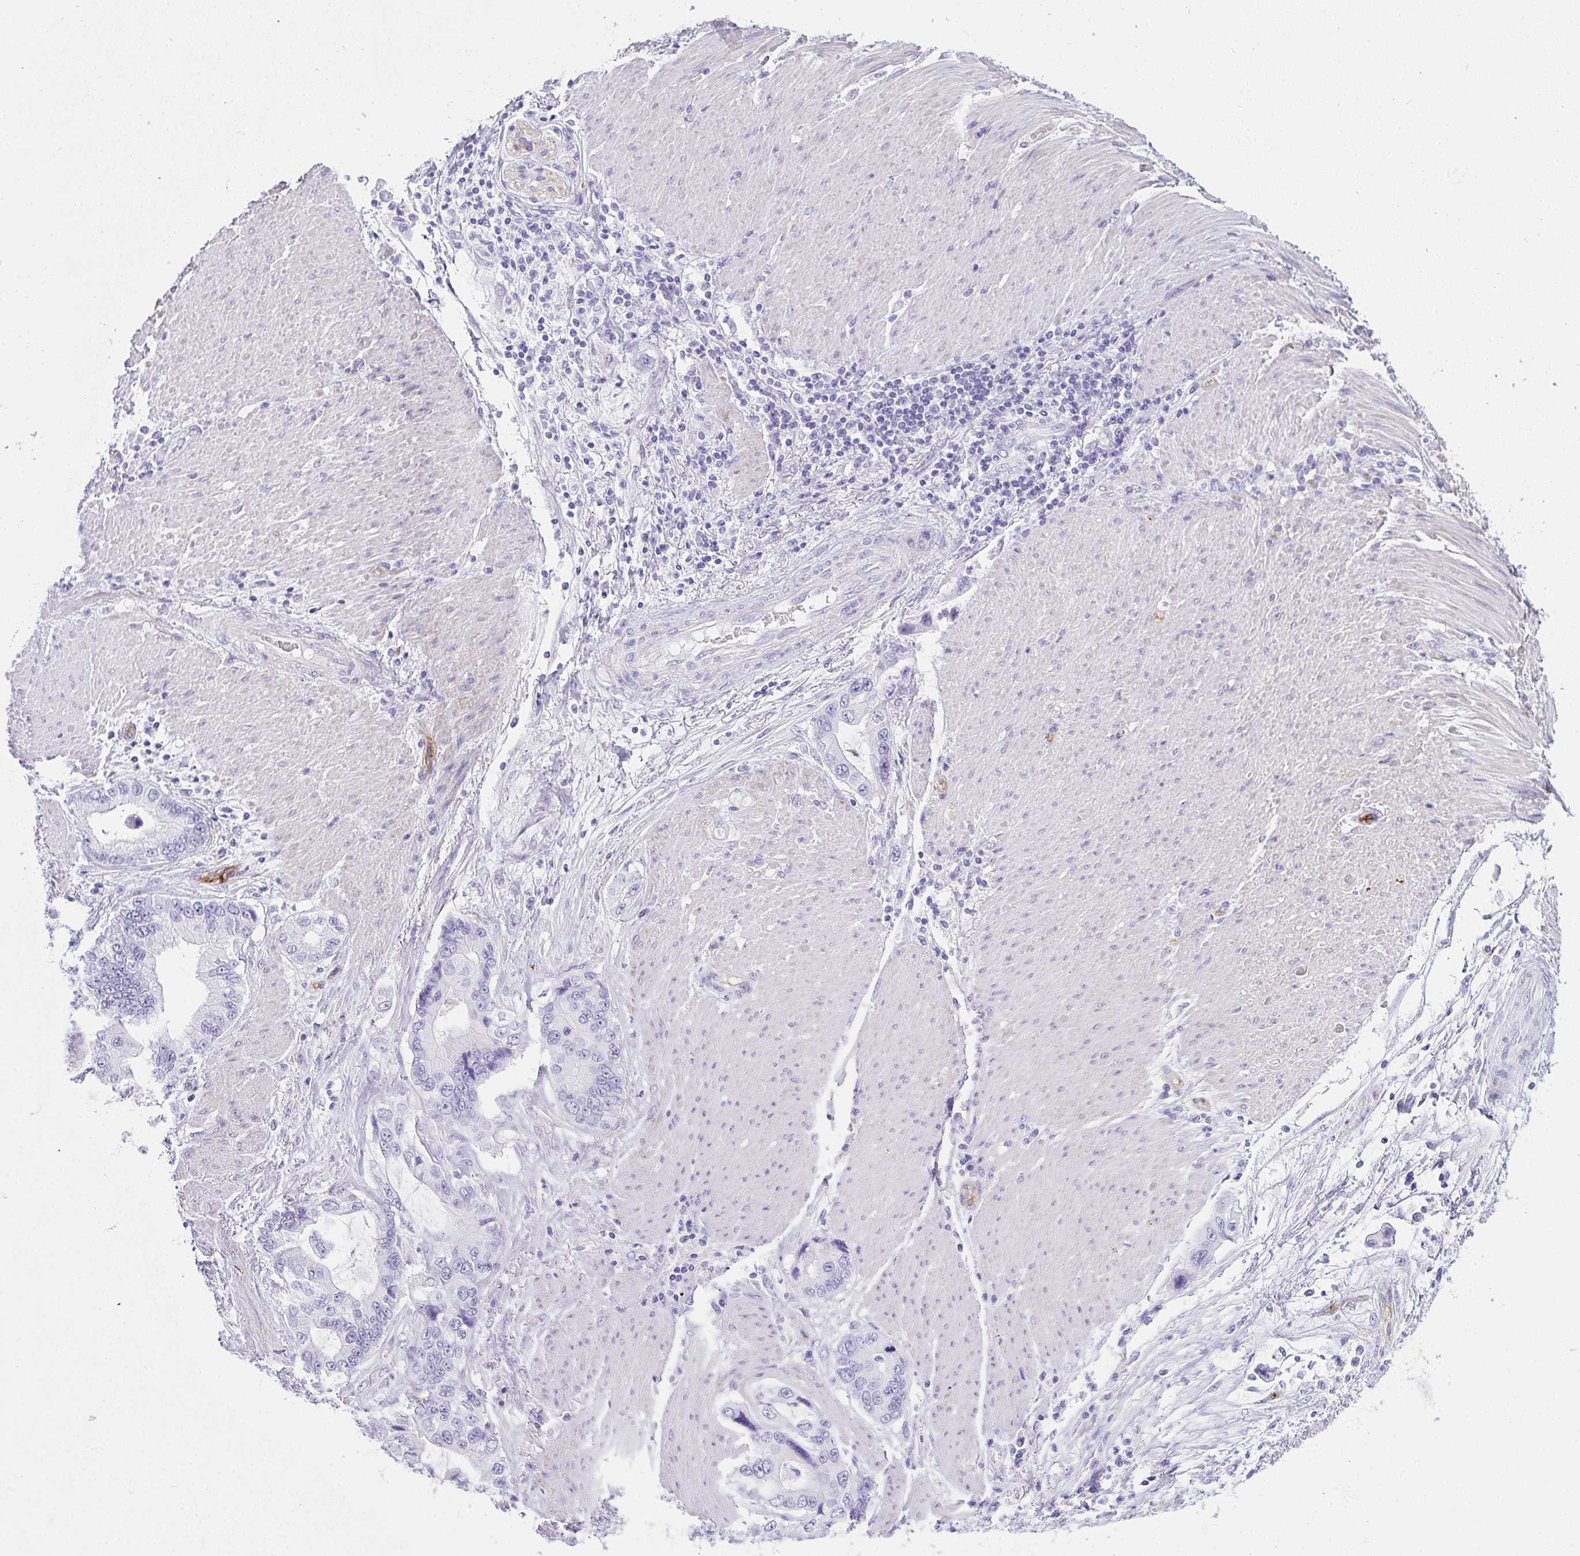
{"staining": {"intensity": "negative", "quantity": "none", "location": "none"}, "tissue": "stomach cancer", "cell_type": "Tumor cells", "image_type": "cancer", "snomed": [{"axis": "morphology", "description": "Adenocarcinoma, NOS"}, {"axis": "topography", "description": "Pancreas"}, {"axis": "topography", "description": "Stomach, upper"}], "caption": "IHC photomicrograph of neoplastic tissue: stomach cancer (adenocarcinoma) stained with DAB (3,3'-diaminobenzidine) reveals no significant protein staining in tumor cells. (Stains: DAB (3,3'-diaminobenzidine) IHC with hematoxylin counter stain, Microscopy: brightfield microscopy at high magnification).", "gene": "PRND", "patient": {"sex": "male", "age": 77}}